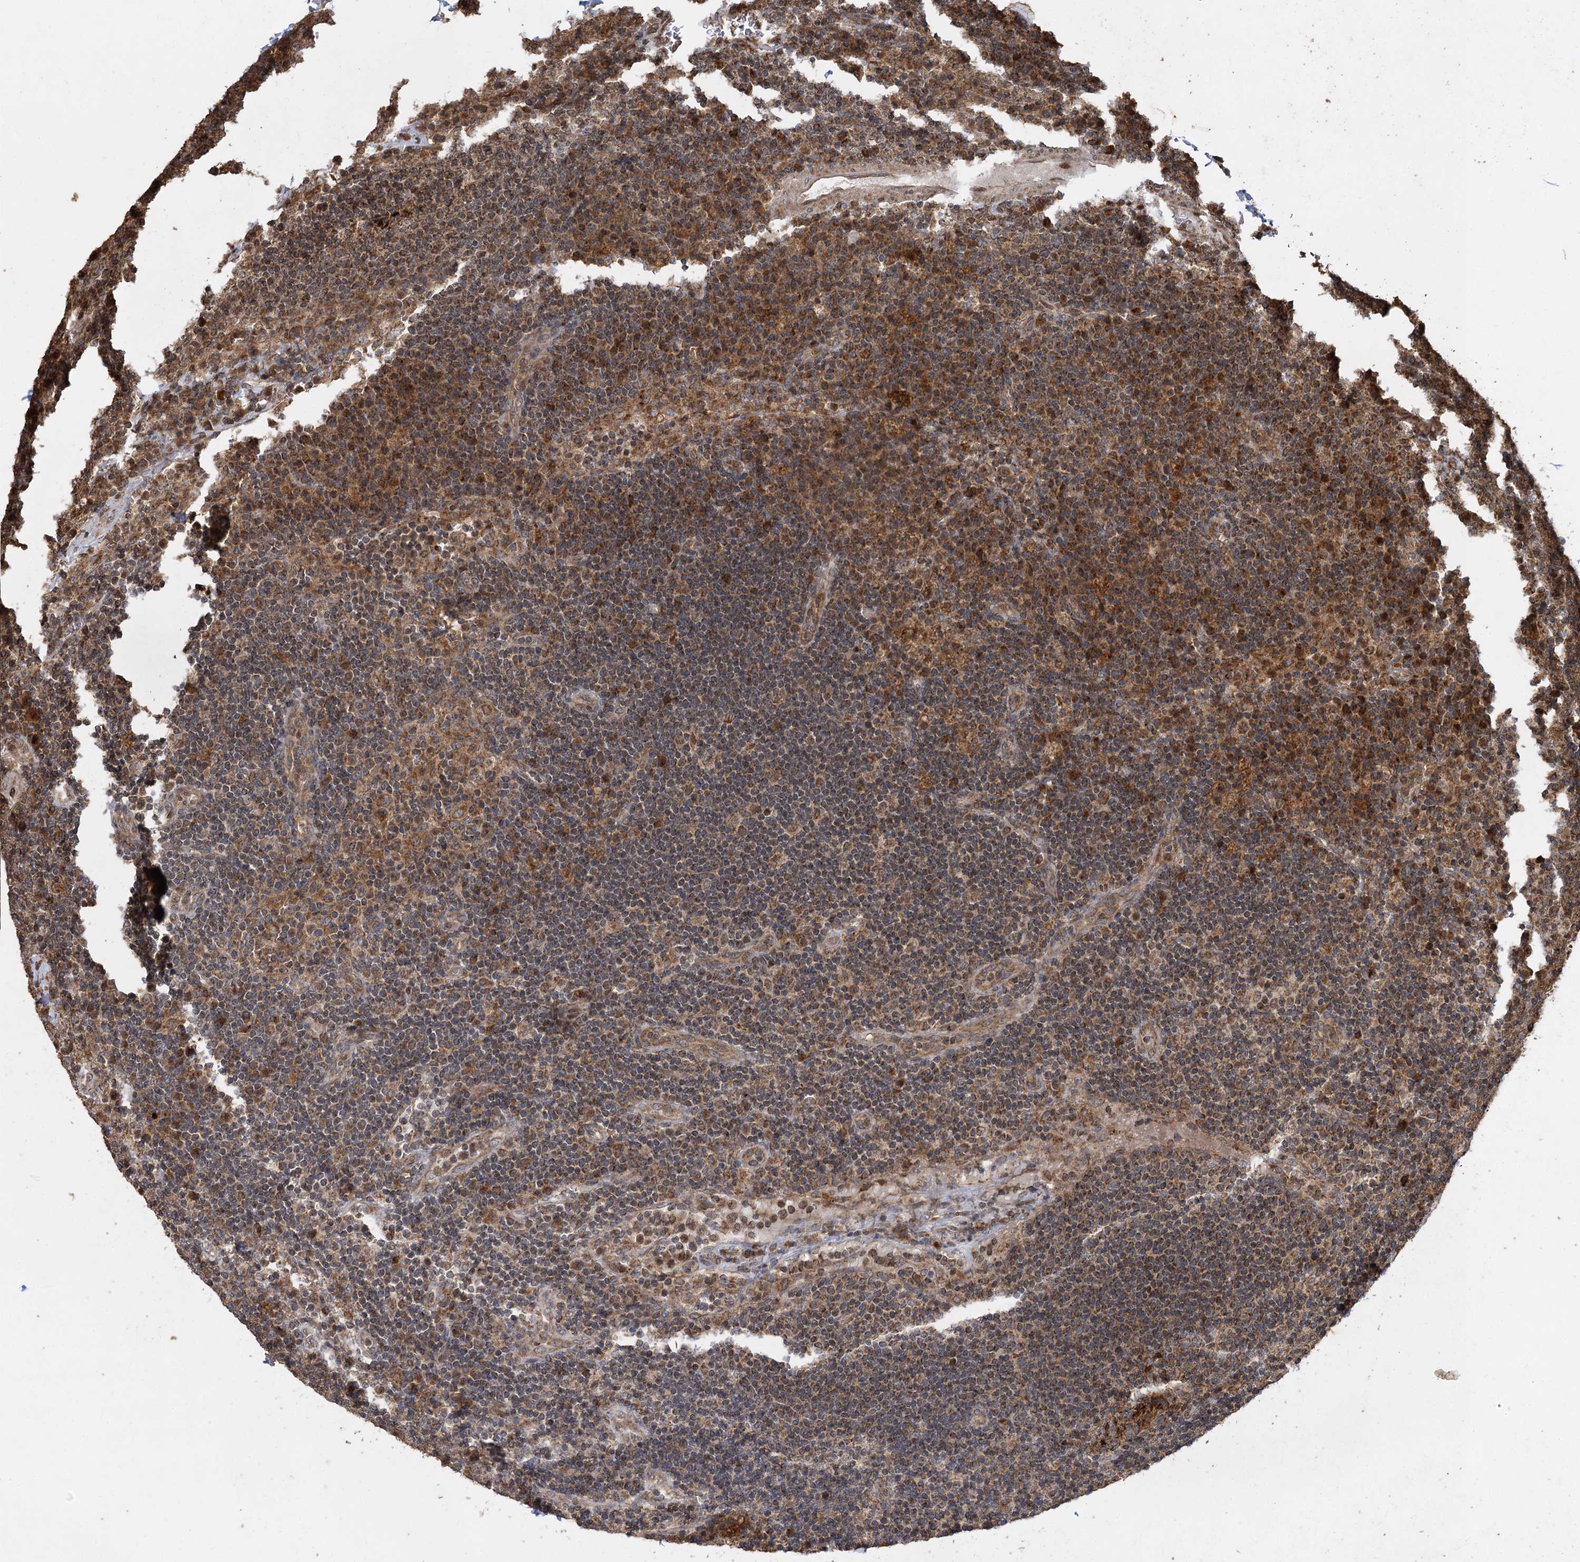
{"staining": {"intensity": "moderate", "quantity": "25%-75%", "location": "cytoplasmic/membranous"}, "tissue": "lymph node", "cell_type": "Germinal center cells", "image_type": "normal", "snomed": [{"axis": "morphology", "description": "Normal tissue, NOS"}, {"axis": "topography", "description": "Lymph node"}], "caption": "This is a histology image of immunohistochemistry (IHC) staining of normal lymph node, which shows moderate expression in the cytoplasmic/membranous of germinal center cells.", "gene": "IL11RA", "patient": {"sex": "female", "age": 70}}